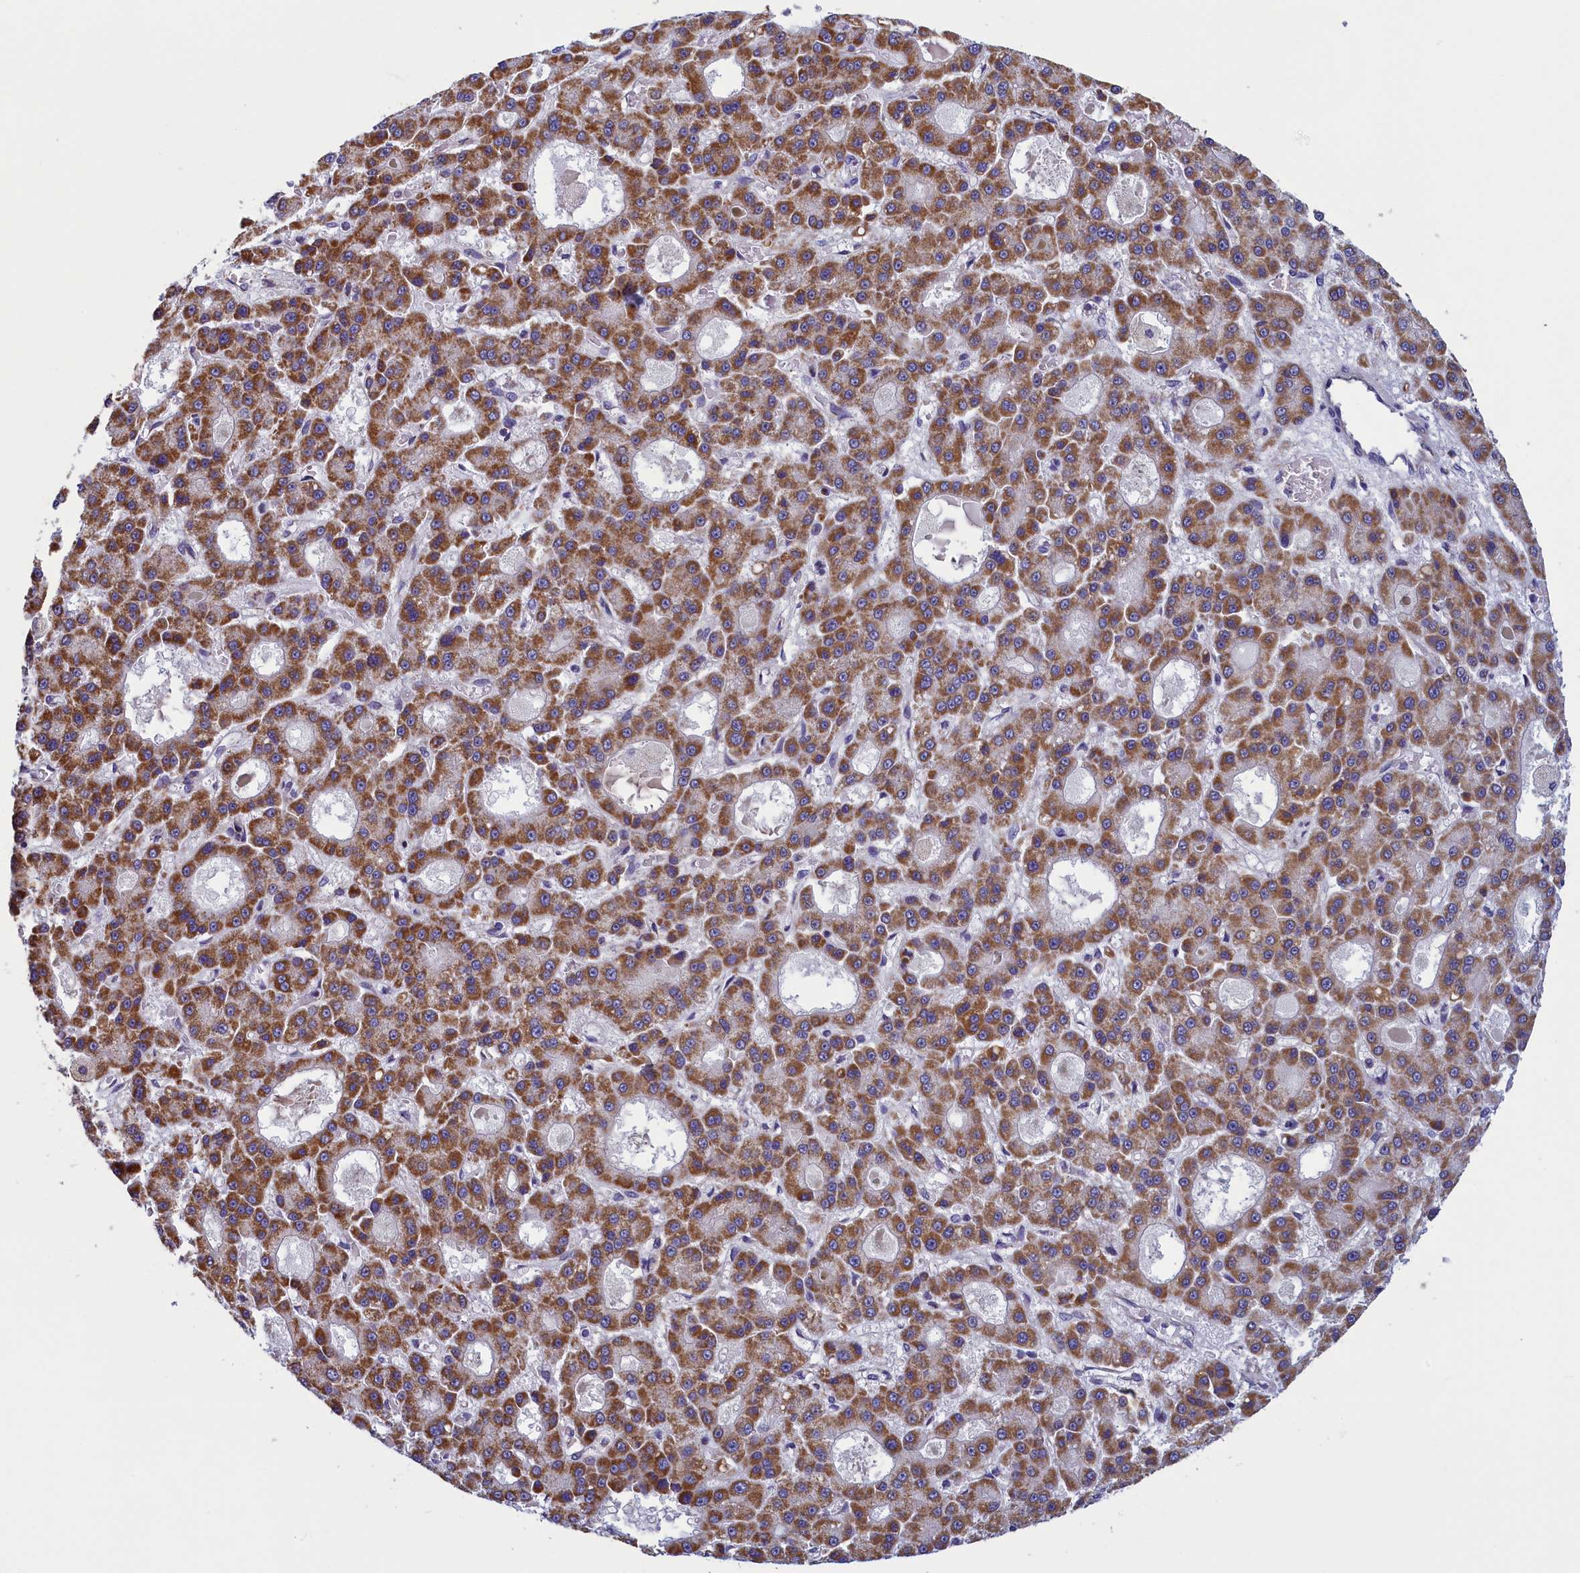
{"staining": {"intensity": "moderate", "quantity": ">75%", "location": "cytoplasmic/membranous"}, "tissue": "liver cancer", "cell_type": "Tumor cells", "image_type": "cancer", "snomed": [{"axis": "morphology", "description": "Carcinoma, Hepatocellular, NOS"}, {"axis": "topography", "description": "Liver"}], "caption": "Immunohistochemical staining of human liver cancer shows moderate cytoplasmic/membranous protein positivity in approximately >75% of tumor cells.", "gene": "IFT122", "patient": {"sex": "male", "age": 70}}